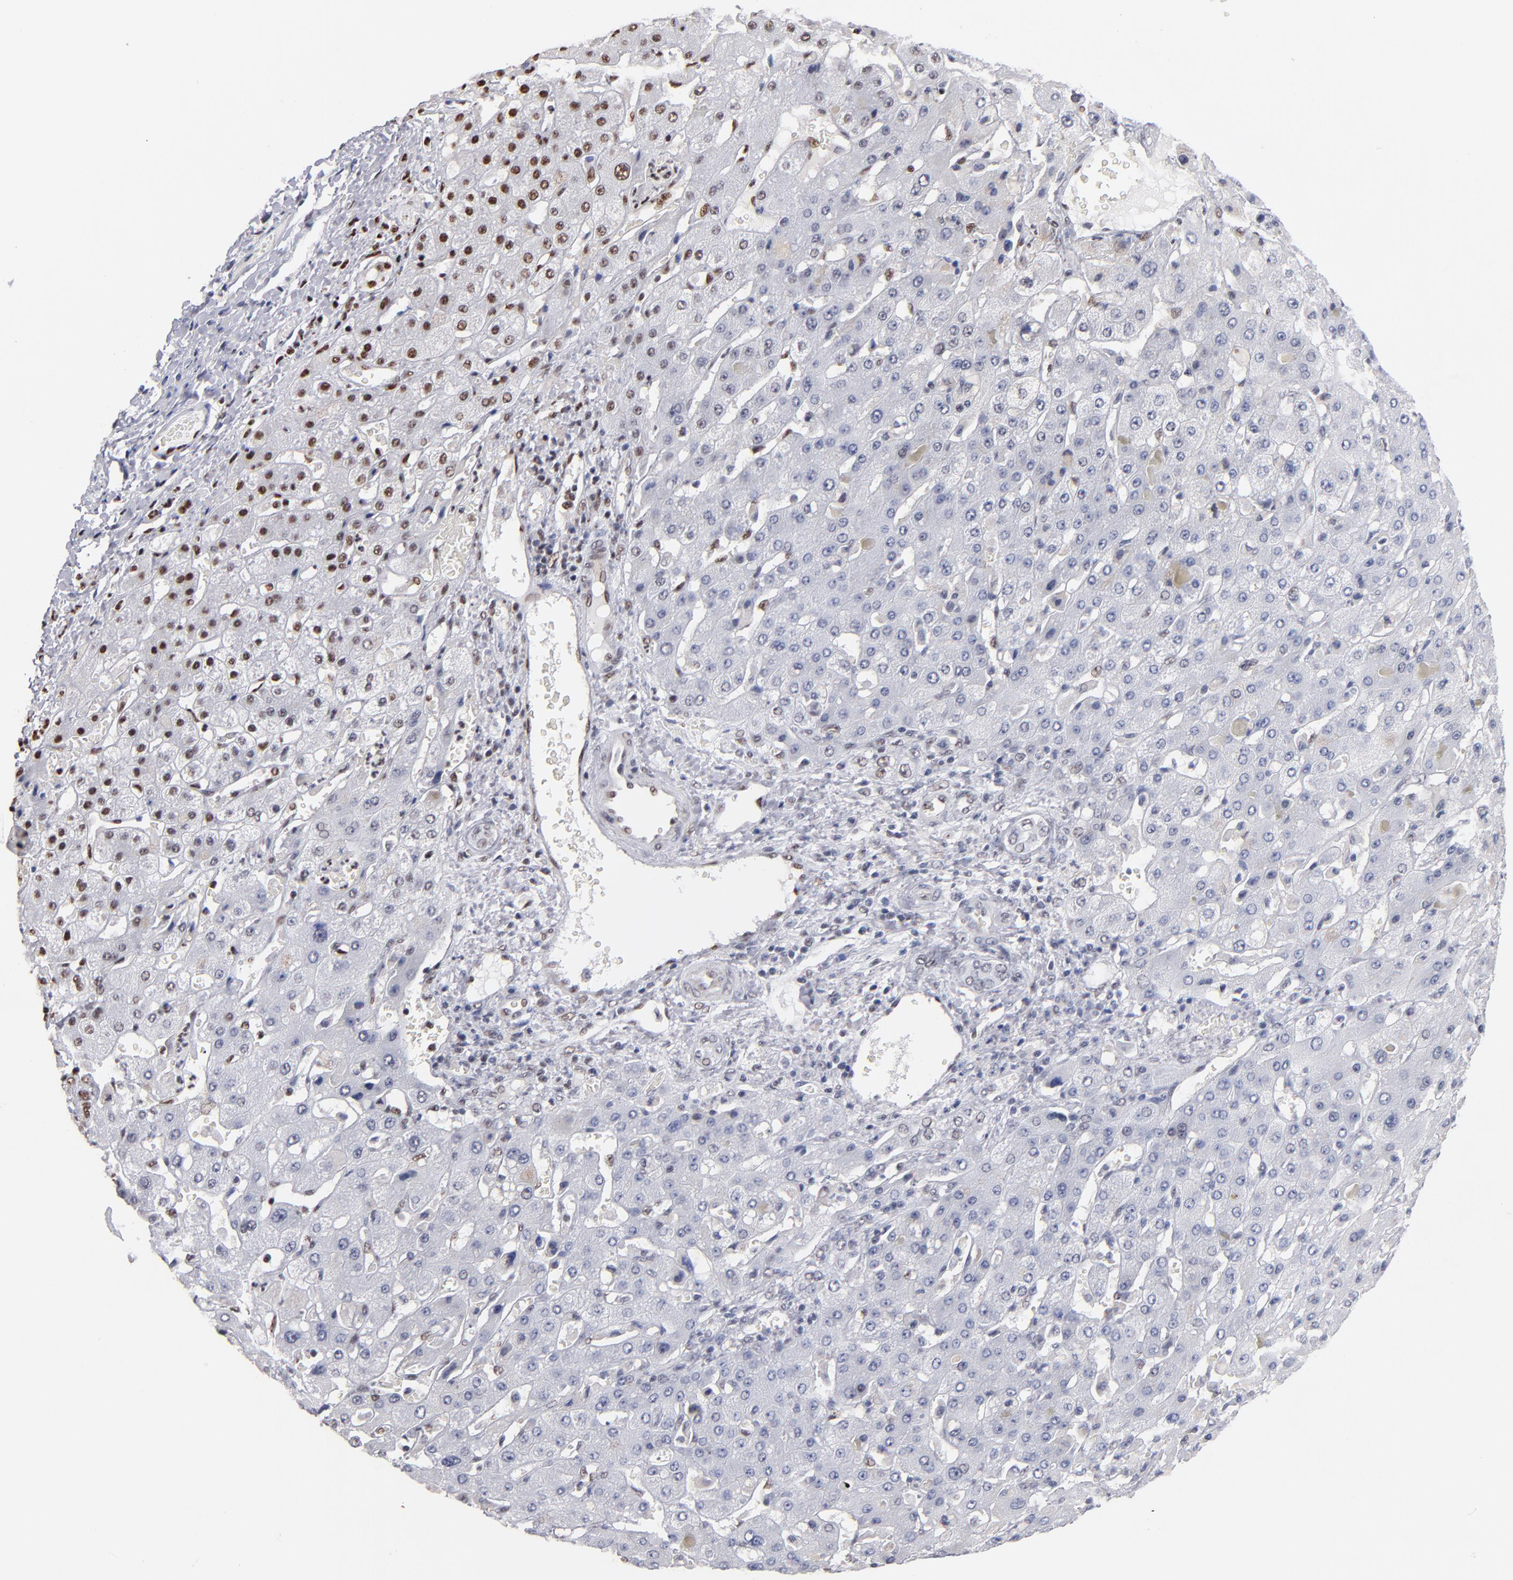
{"staining": {"intensity": "moderate", "quantity": "<25%", "location": "nuclear"}, "tissue": "liver cancer", "cell_type": "Tumor cells", "image_type": "cancer", "snomed": [{"axis": "morphology", "description": "Cholangiocarcinoma"}, {"axis": "topography", "description": "Liver"}], "caption": "A low amount of moderate nuclear positivity is present in approximately <25% of tumor cells in liver cancer tissue.", "gene": "MN1", "patient": {"sex": "female", "age": 52}}